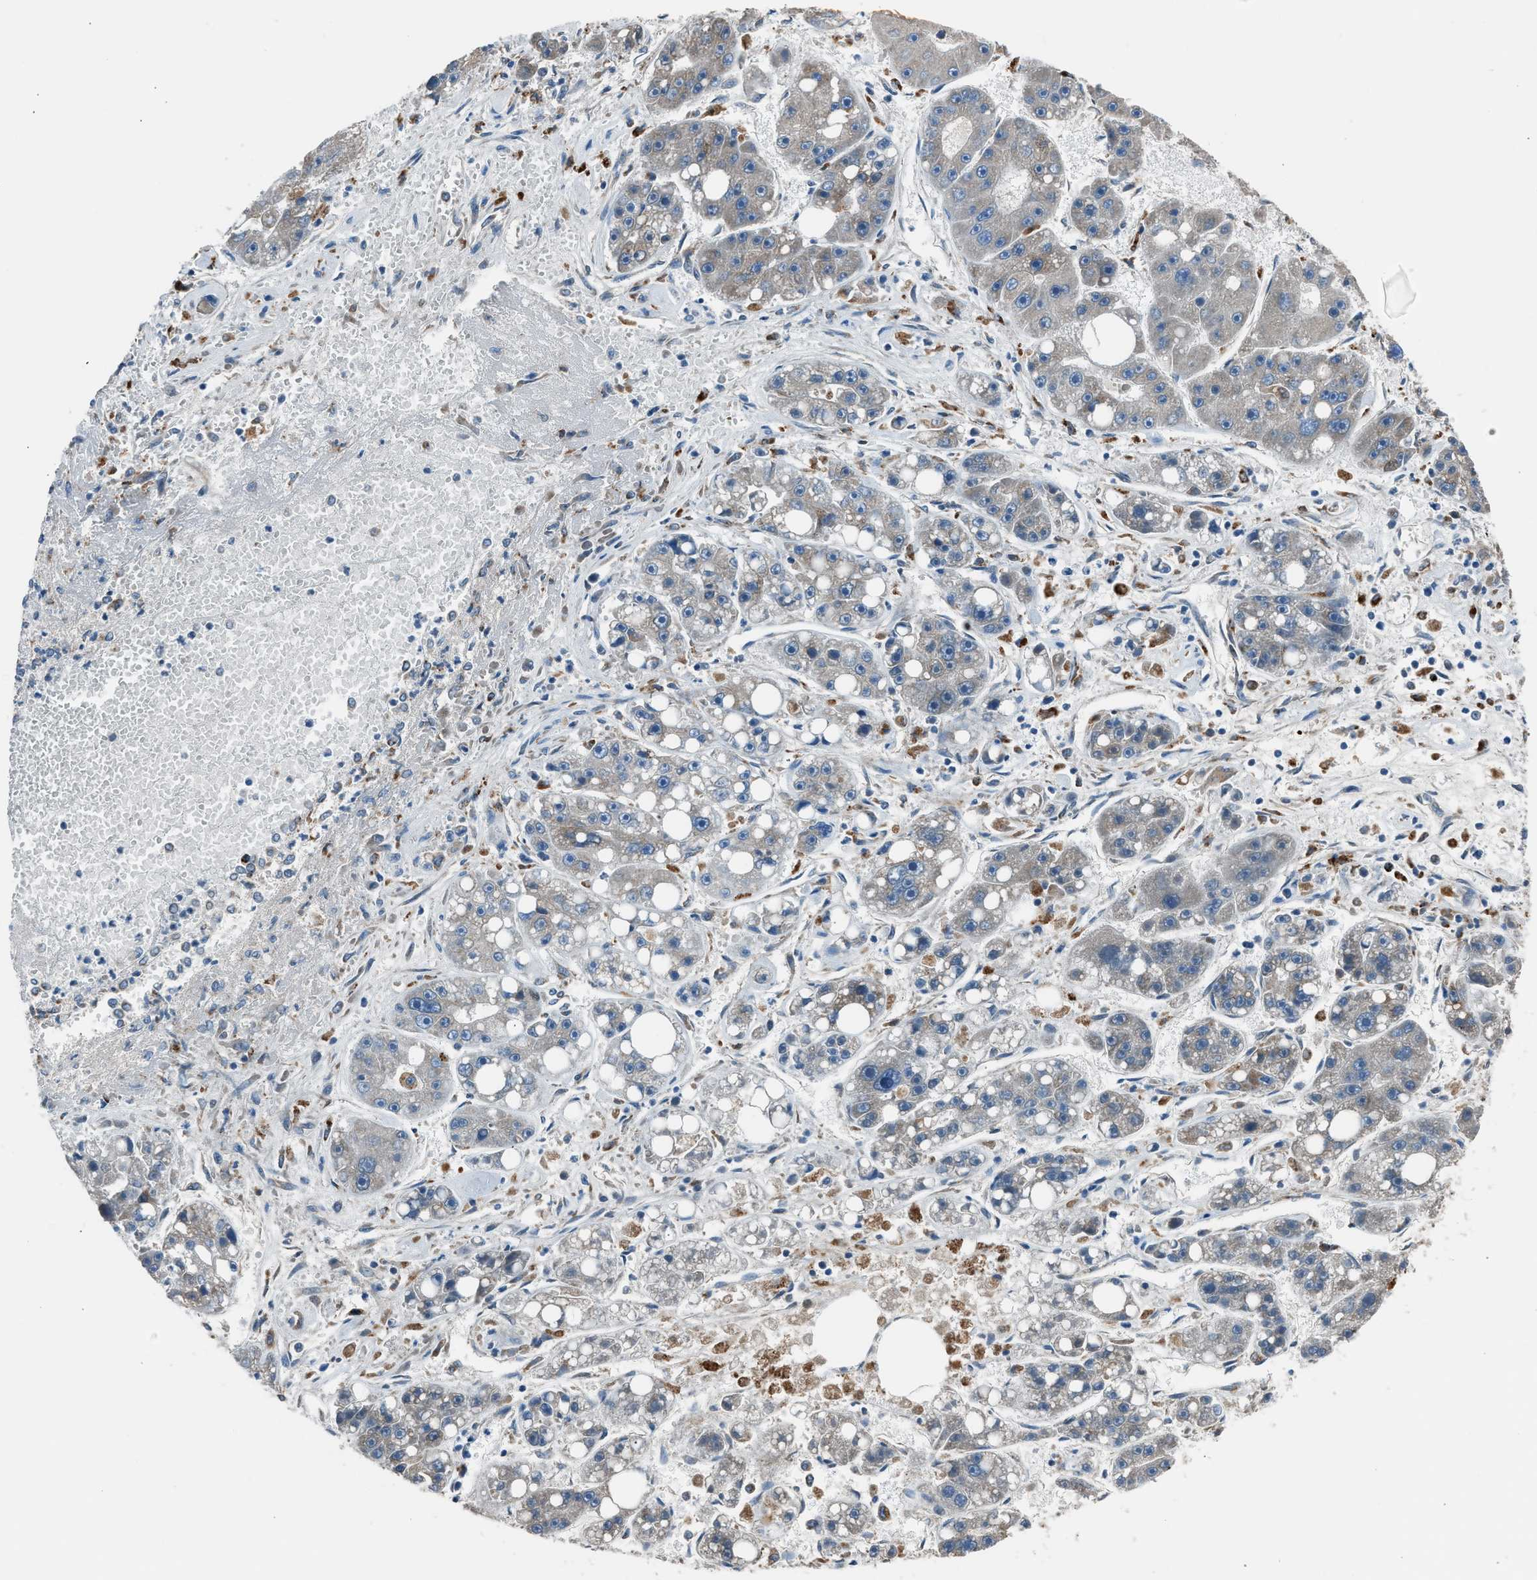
{"staining": {"intensity": "negative", "quantity": "none", "location": "none"}, "tissue": "liver cancer", "cell_type": "Tumor cells", "image_type": "cancer", "snomed": [{"axis": "morphology", "description": "Carcinoma, Hepatocellular, NOS"}, {"axis": "topography", "description": "Liver"}], "caption": "High power microscopy histopathology image of an immunohistochemistry image of liver cancer, revealing no significant expression in tumor cells.", "gene": "LMBR1", "patient": {"sex": "female", "age": 61}}